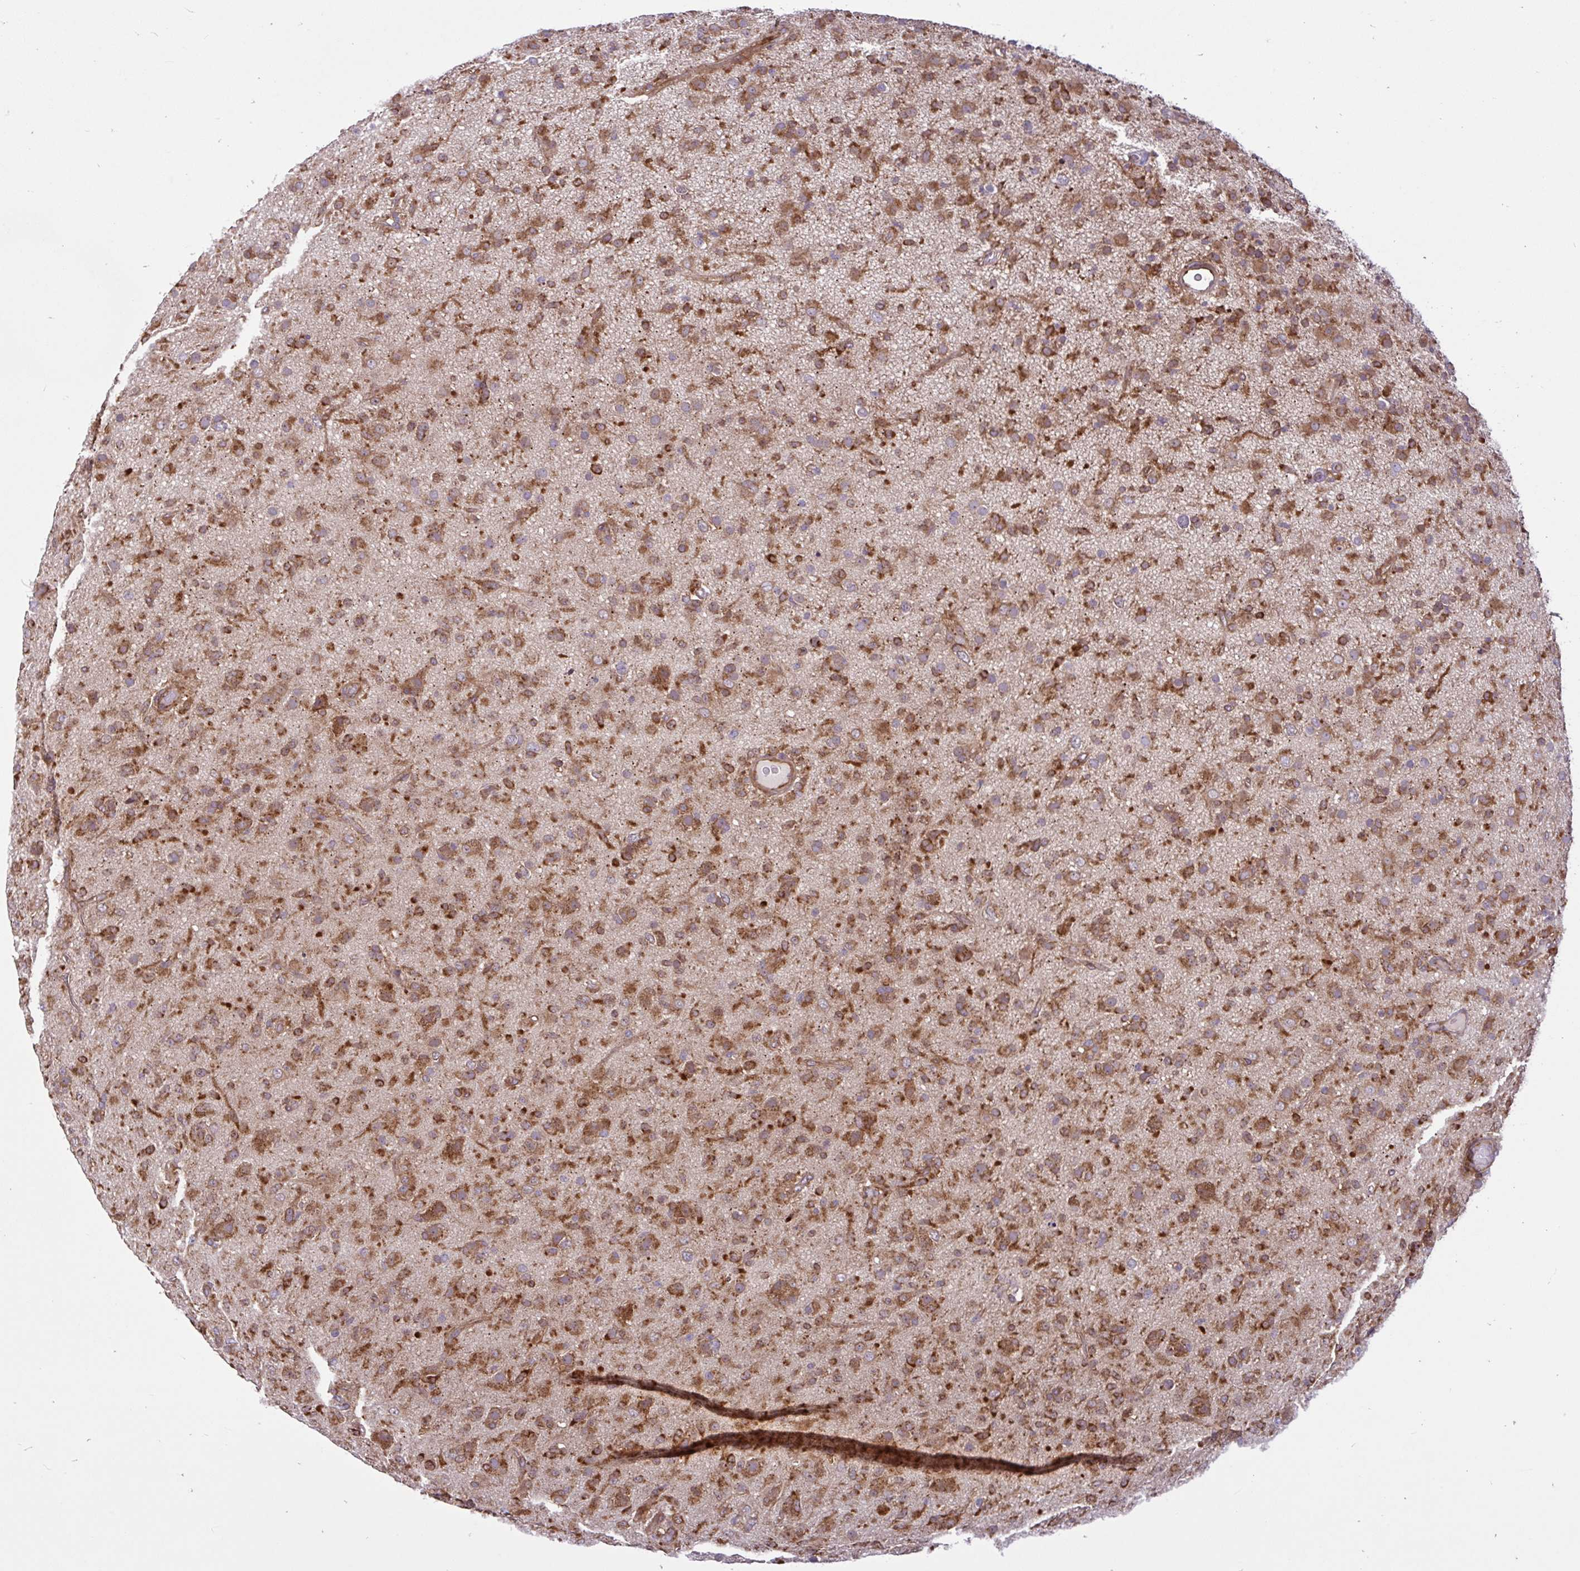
{"staining": {"intensity": "moderate", "quantity": ">75%", "location": "cytoplasmic/membranous"}, "tissue": "glioma", "cell_type": "Tumor cells", "image_type": "cancer", "snomed": [{"axis": "morphology", "description": "Glioma, malignant, Low grade"}, {"axis": "topography", "description": "Brain"}], "caption": "A histopathology image of malignant glioma (low-grade) stained for a protein shows moderate cytoplasmic/membranous brown staining in tumor cells.", "gene": "NTPCR", "patient": {"sex": "male", "age": 65}}